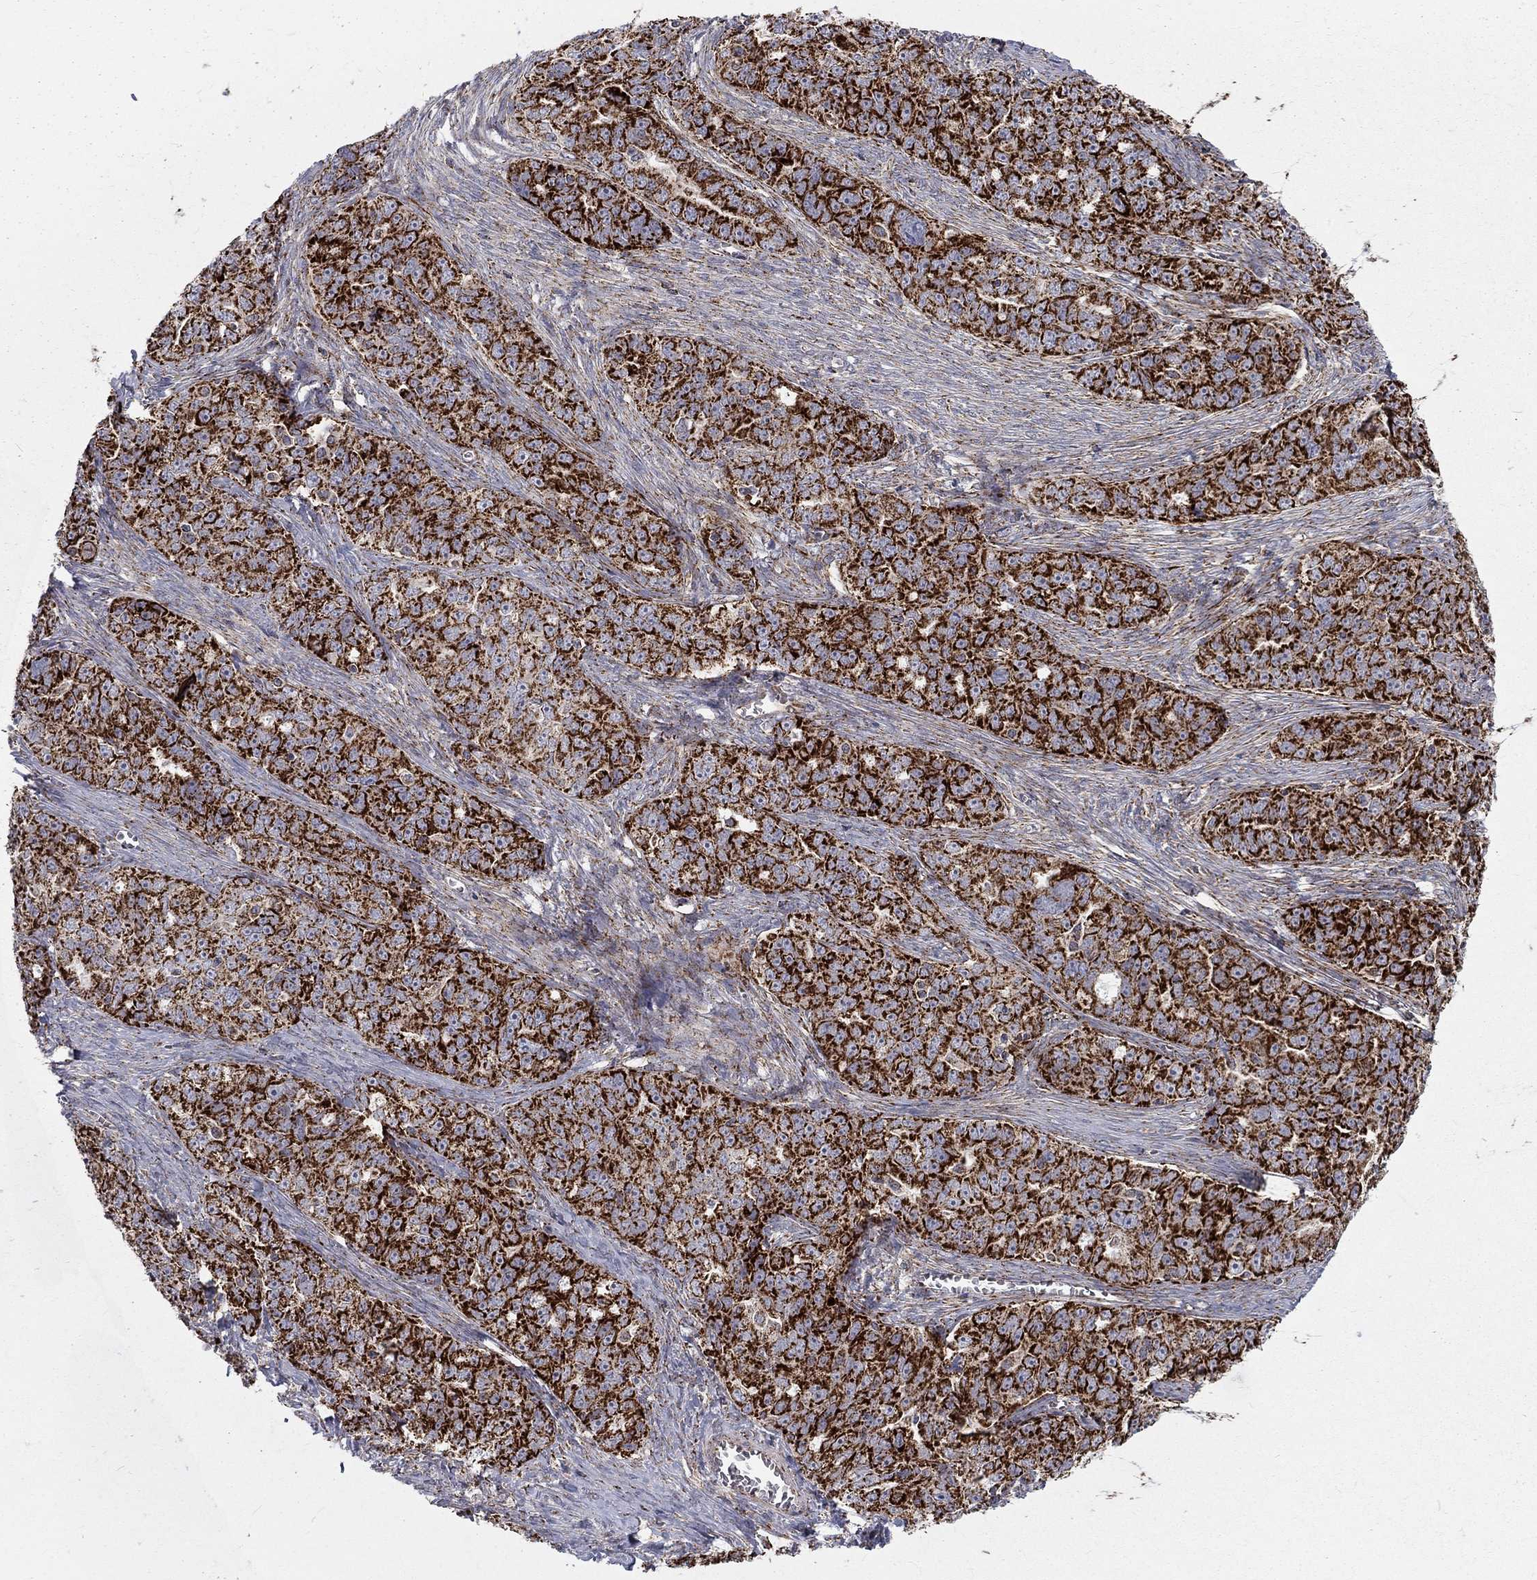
{"staining": {"intensity": "strong", "quantity": ">75%", "location": "cytoplasmic/membranous"}, "tissue": "ovarian cancer", "cell_type": "Tumor cells", "image_type": "cancer", "snomed": [{"axis": "morphology", "description": "Cystadenocarcinoma, serous, NOS"}, {"axis": "topography", "description": "Ovary"}], "caption": "The photomicrograph demonstrates staining of serous cystadenocarcinoma (ovarian), revealing strong cytoplasmic/membranous protein staining (brown color) within tumor cells.", "gene": "ALDH1B1", "patient": {"sex": "female", "age": 51}}